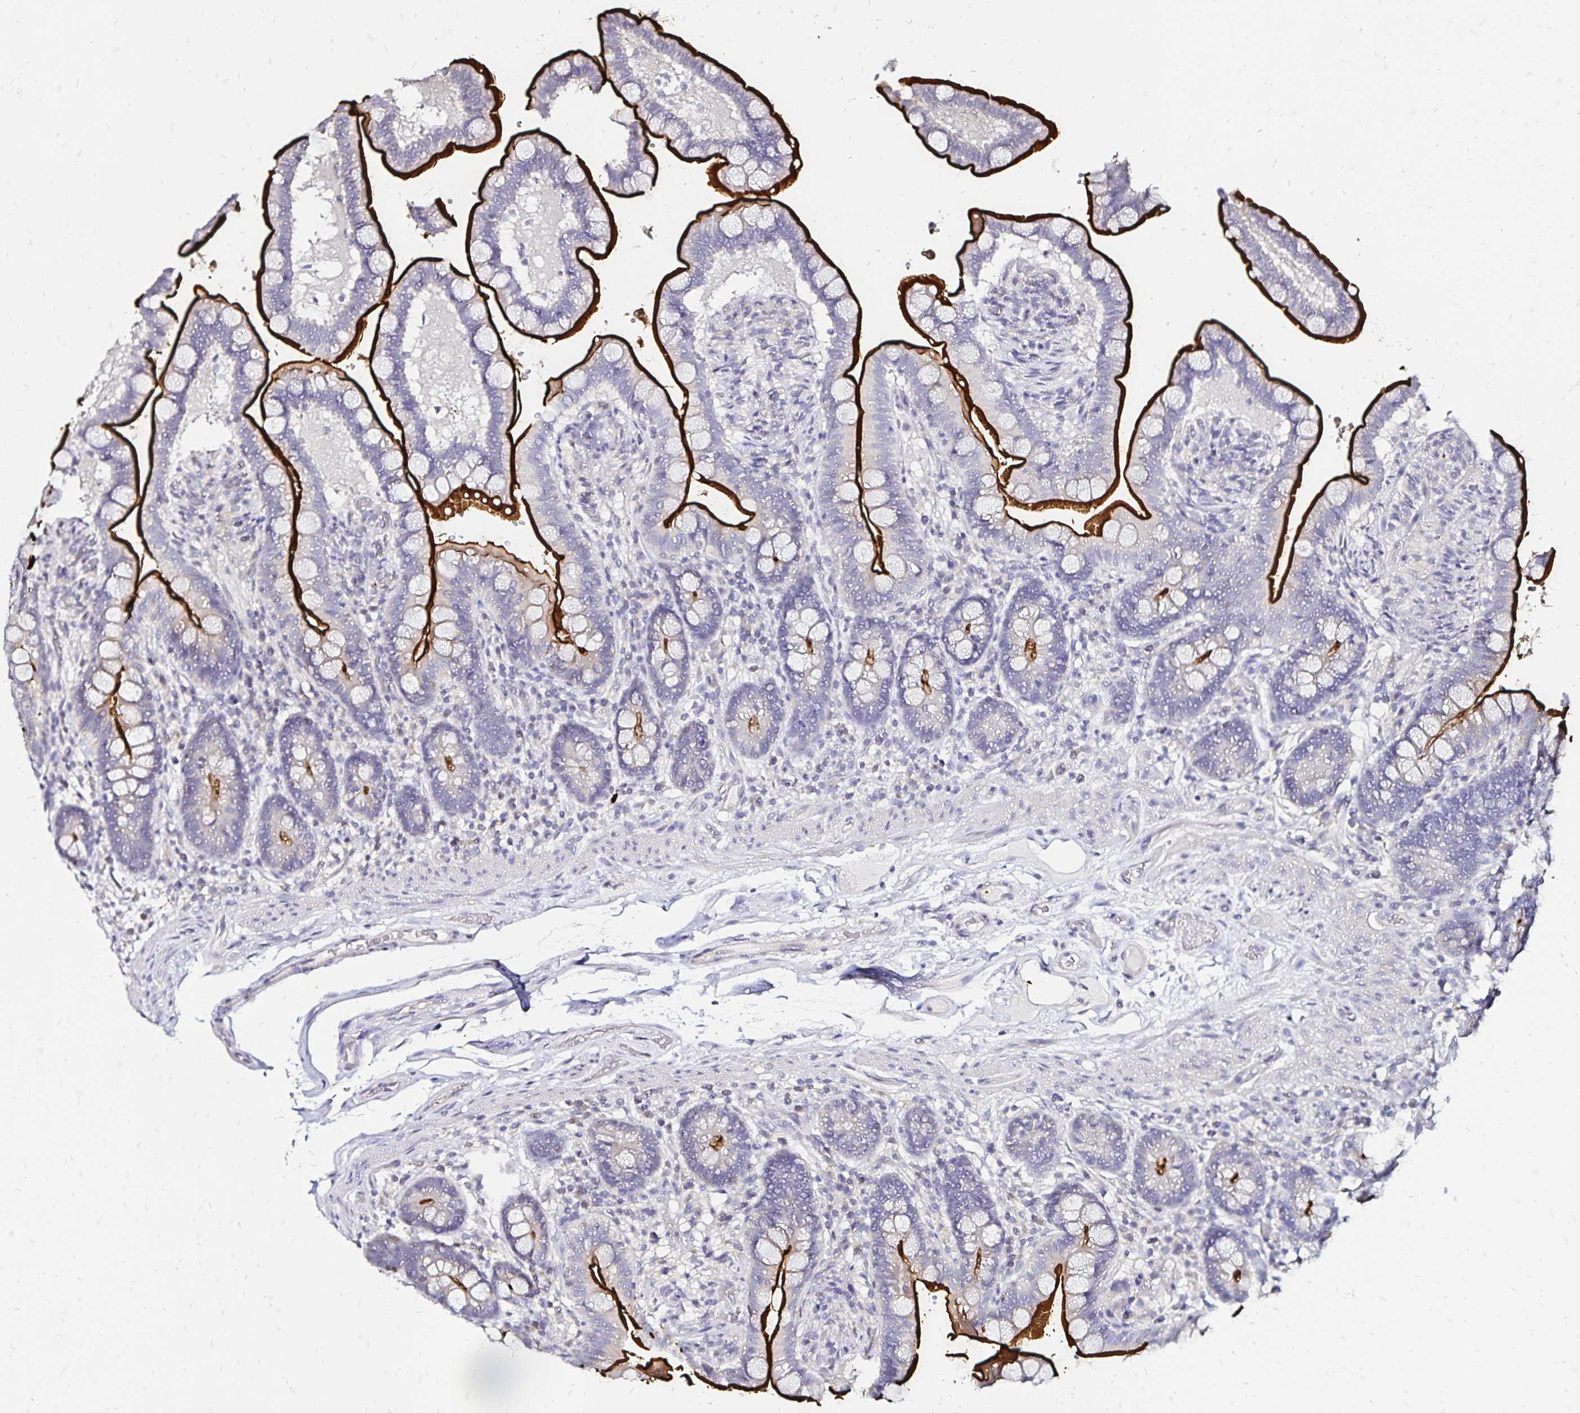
{"staining": {"intensity": "negative", "quantity": "none", "location": "none"}, "tissue": "colon", "cell_type": "Endothelial cells", "image_type": "normal", "snomed": [{"axis": "morphology", "description": "Normal tissue, NOS"}, {"axis": "topography", "description": "Smooth muscle"}, {"axis": "topography", "description": "Colon"}], "caption": "A high-resolution histopathology image shows immunohistochemistry (IHC) staining of unremarkable colon, which exhibits no significant expression in endothelial cells.", "gene": "SLC5A1", "patient": {"sex": "male", "age": 73}}